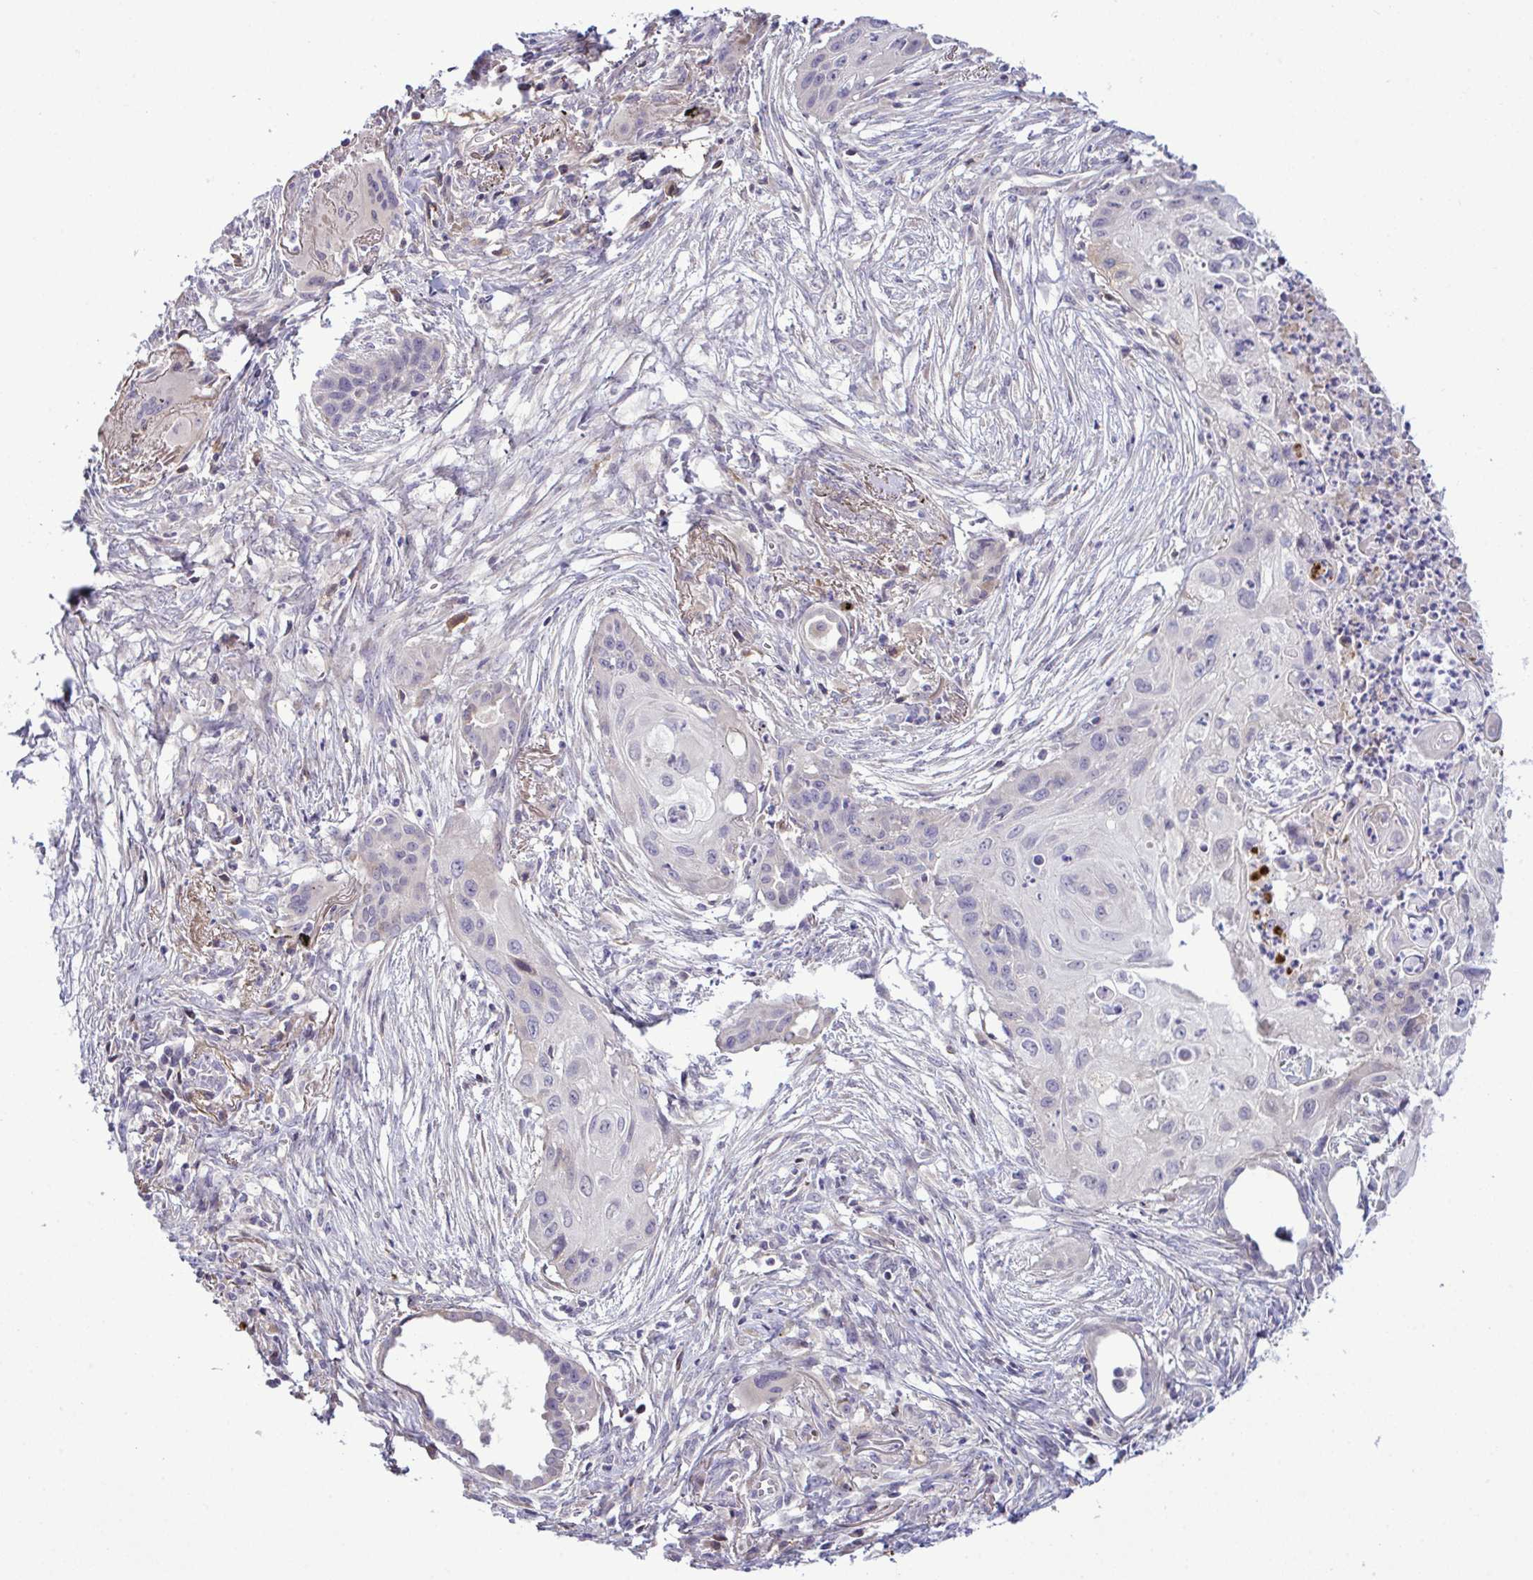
{"staining": {"intensity": "negative", "quantity": "none", "location": "none"}, "tissue": "lung cancer", "cell_type": "Tumor cells", "image_type": "cancer", "snomed": [{"axis": "morphology", "description": "Squamous cell carcinoma, NOS"}, {"axis": "topography", "description": "Lung"}], "caption": "Immunohistochemical staining of human lung cancer reveals no significant staining in tumor cells.", "gene": "SYNPO2L", "patient": {"sex": "male", "age": 71}}